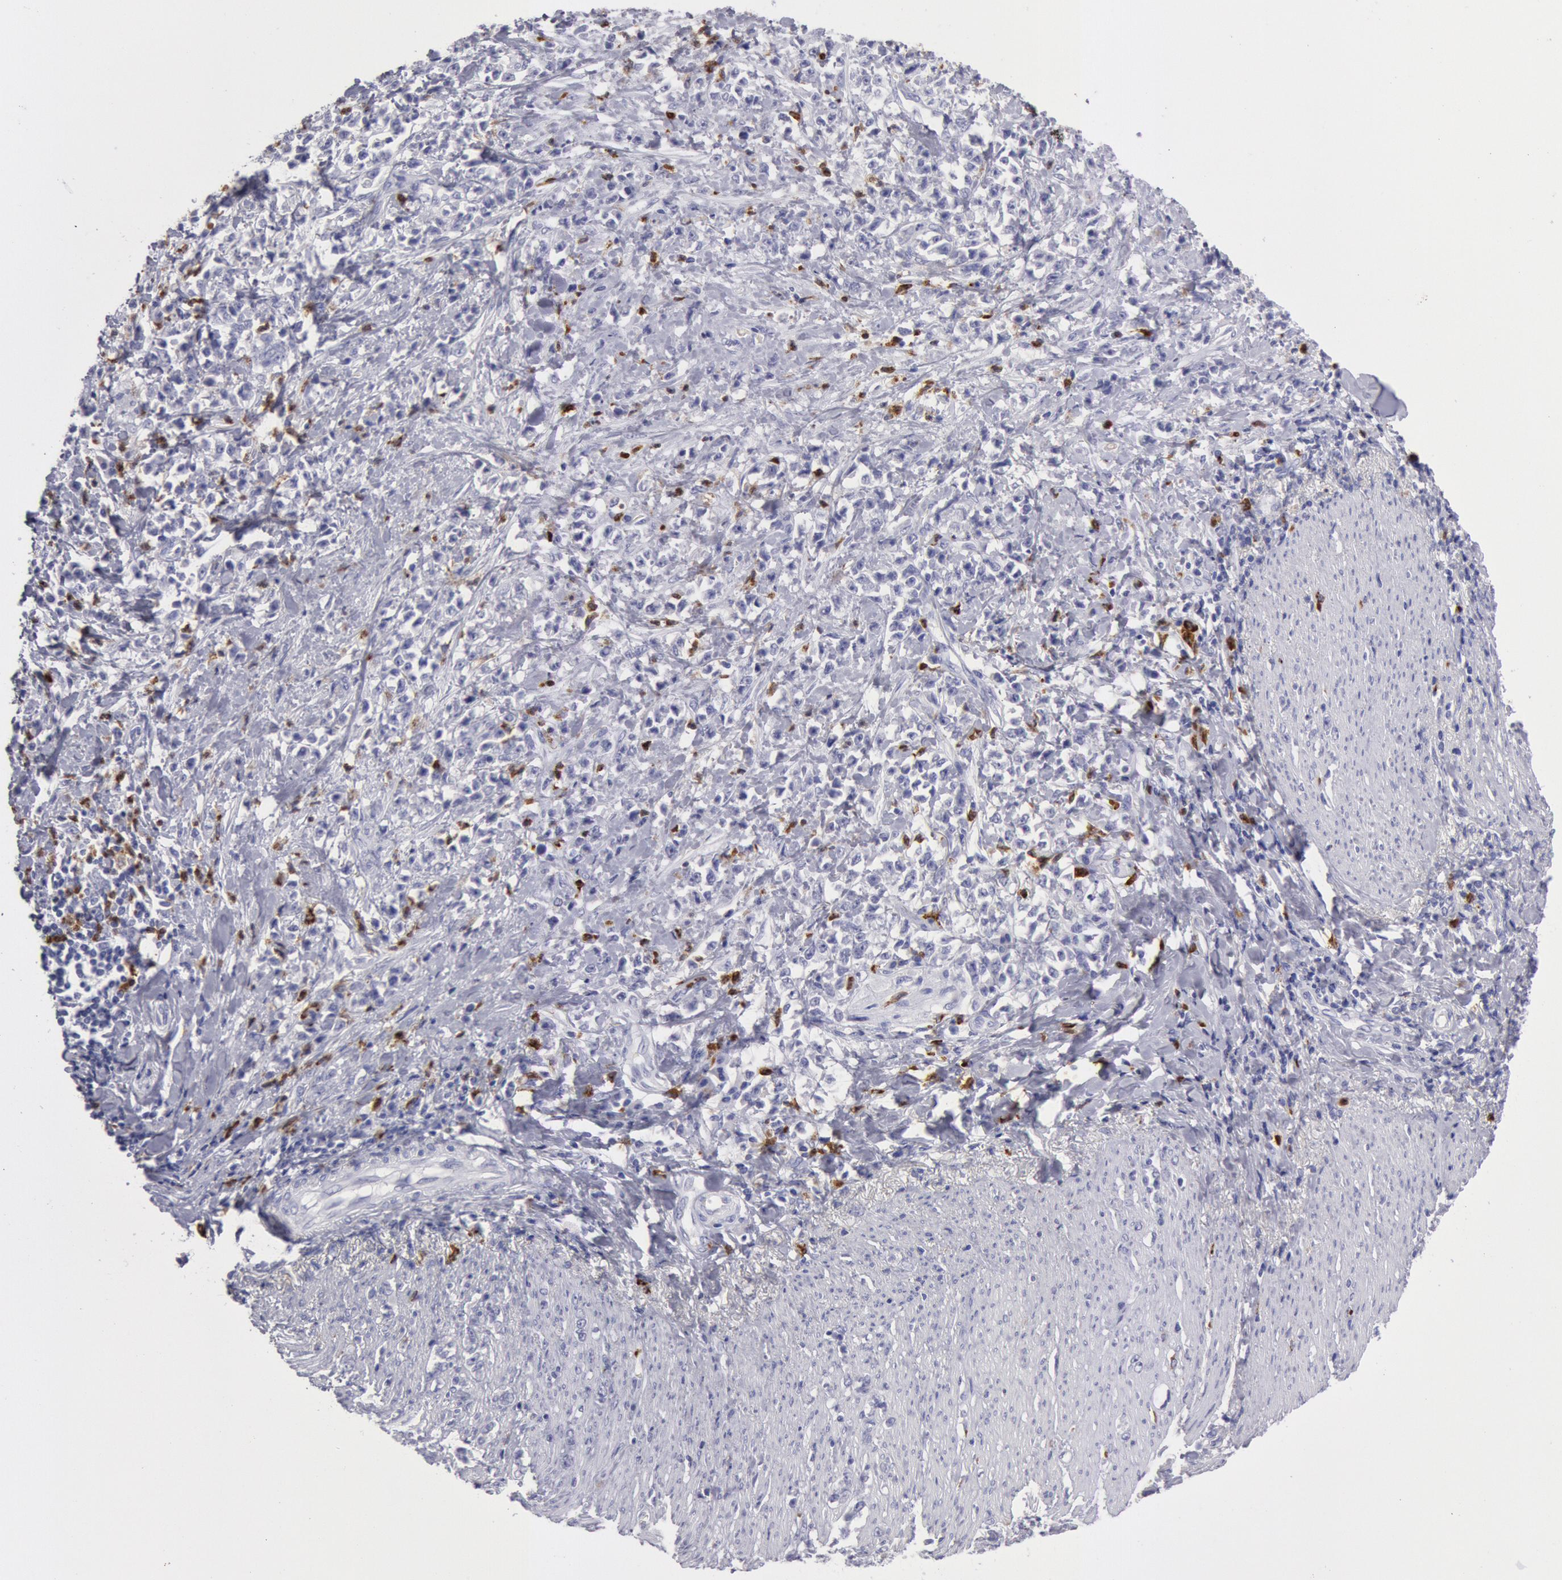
{"staining": {"intensity": "negative", "quantity": "none", "location": "none"}, "tissue": "stomach cancer", "cell_type": "Tumor cells", "image_type": "cancer", "snomed": [{"axis": "morphology", "description": "Adenocarcinoma, NOS"}, {"axis": "topography", "description": "Stomach, lower"}], "caption": "Stomach adenocarcinoma stained for a protein using immunohistochemistry shows no expression tumor cells.", "gene": "FCN1", "patient": {"sex": "male", "age": 88}}